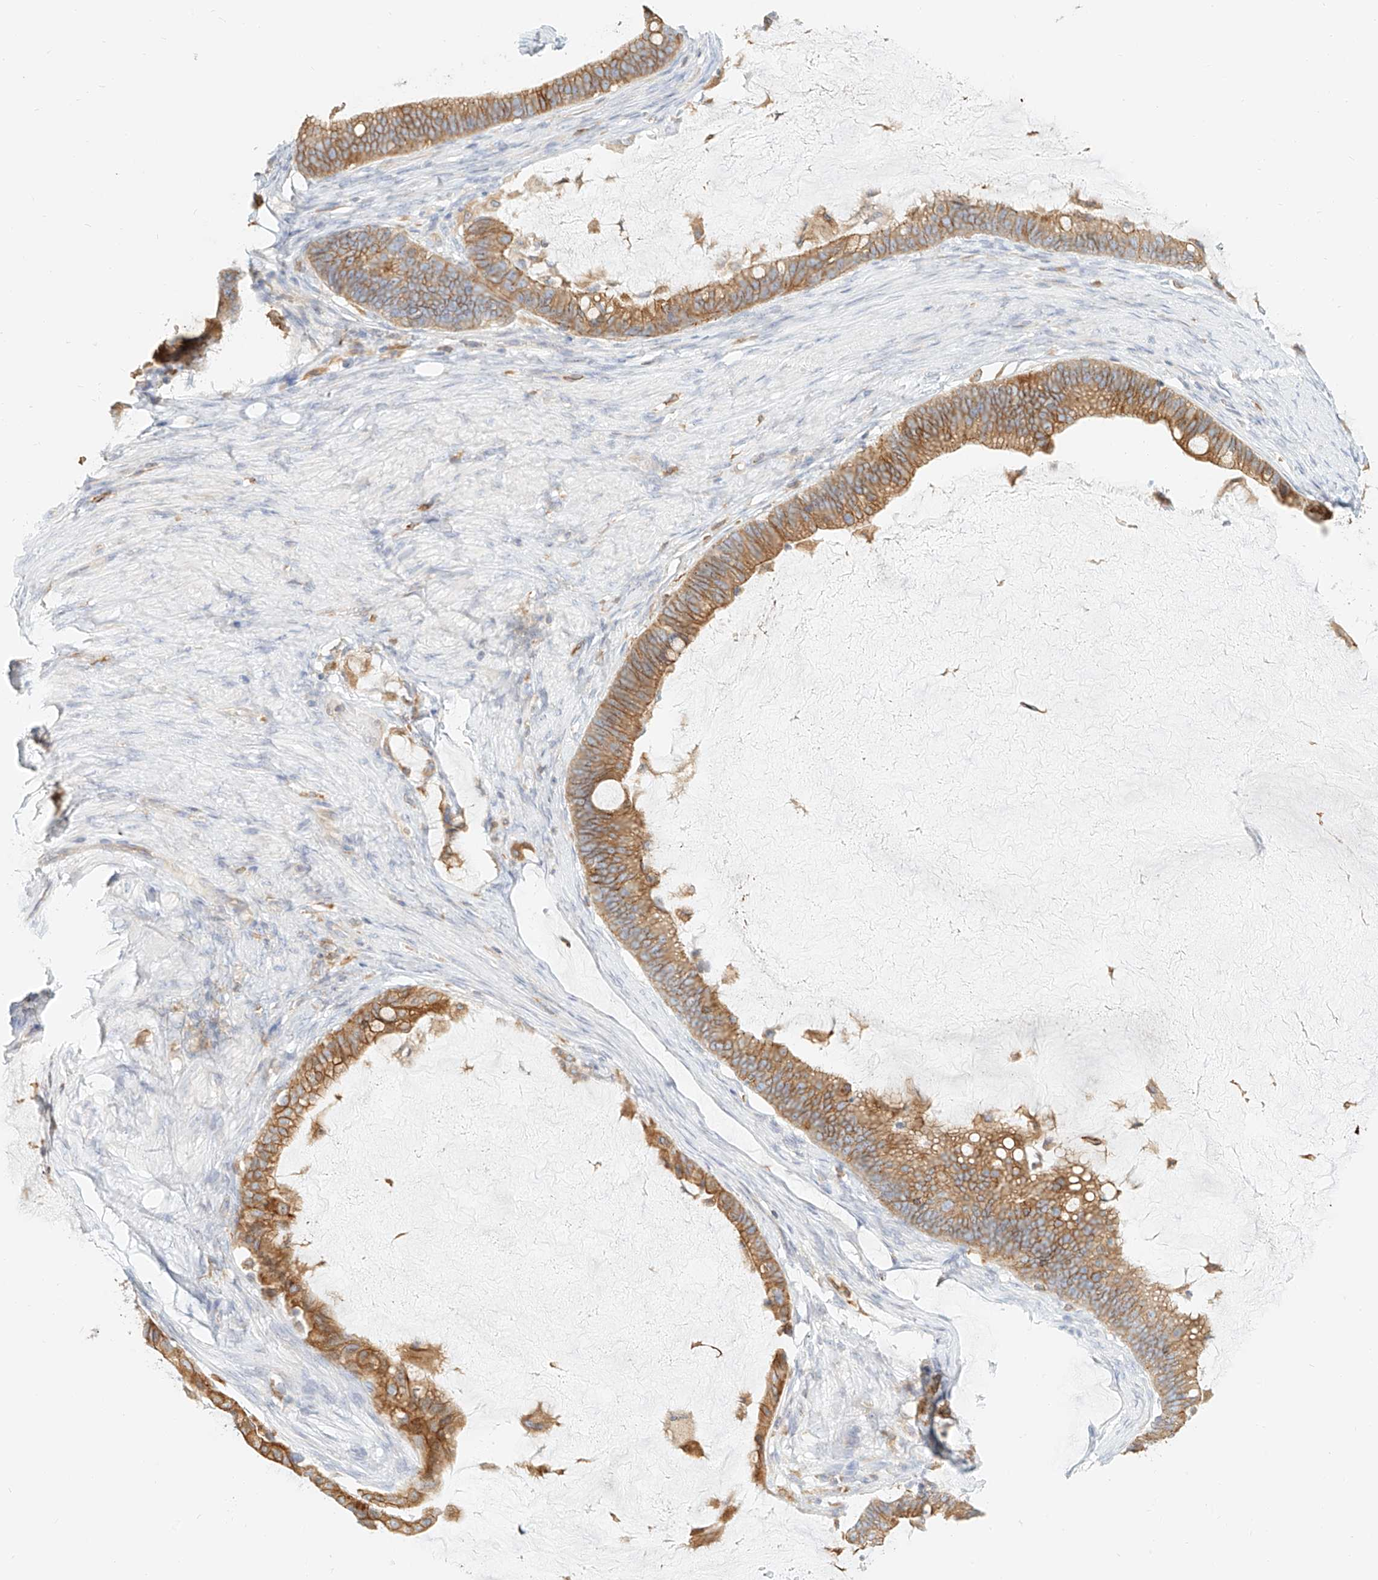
{"staining": {"intensity": "moderate", "quantity": ">75%", "location": "cytoplasmic/membranous"}, "tissue": "ovarian cancer", "cell_type": "Tumor cells", "image_type": "cancer", "snomed": [{"axis": "morphology", "description": "Cystadenocarcinoma, mucinous, NOS"}, {"axis": "topography", "description": "Ovary"}], "caption": "Mucinous cystadenocarcinoma (ovarian) stained with a protein marker demonstrates moderate staining in tumor cells.", "gene": "DHRS7", "patient": {"sex": "female", "age": 61}}